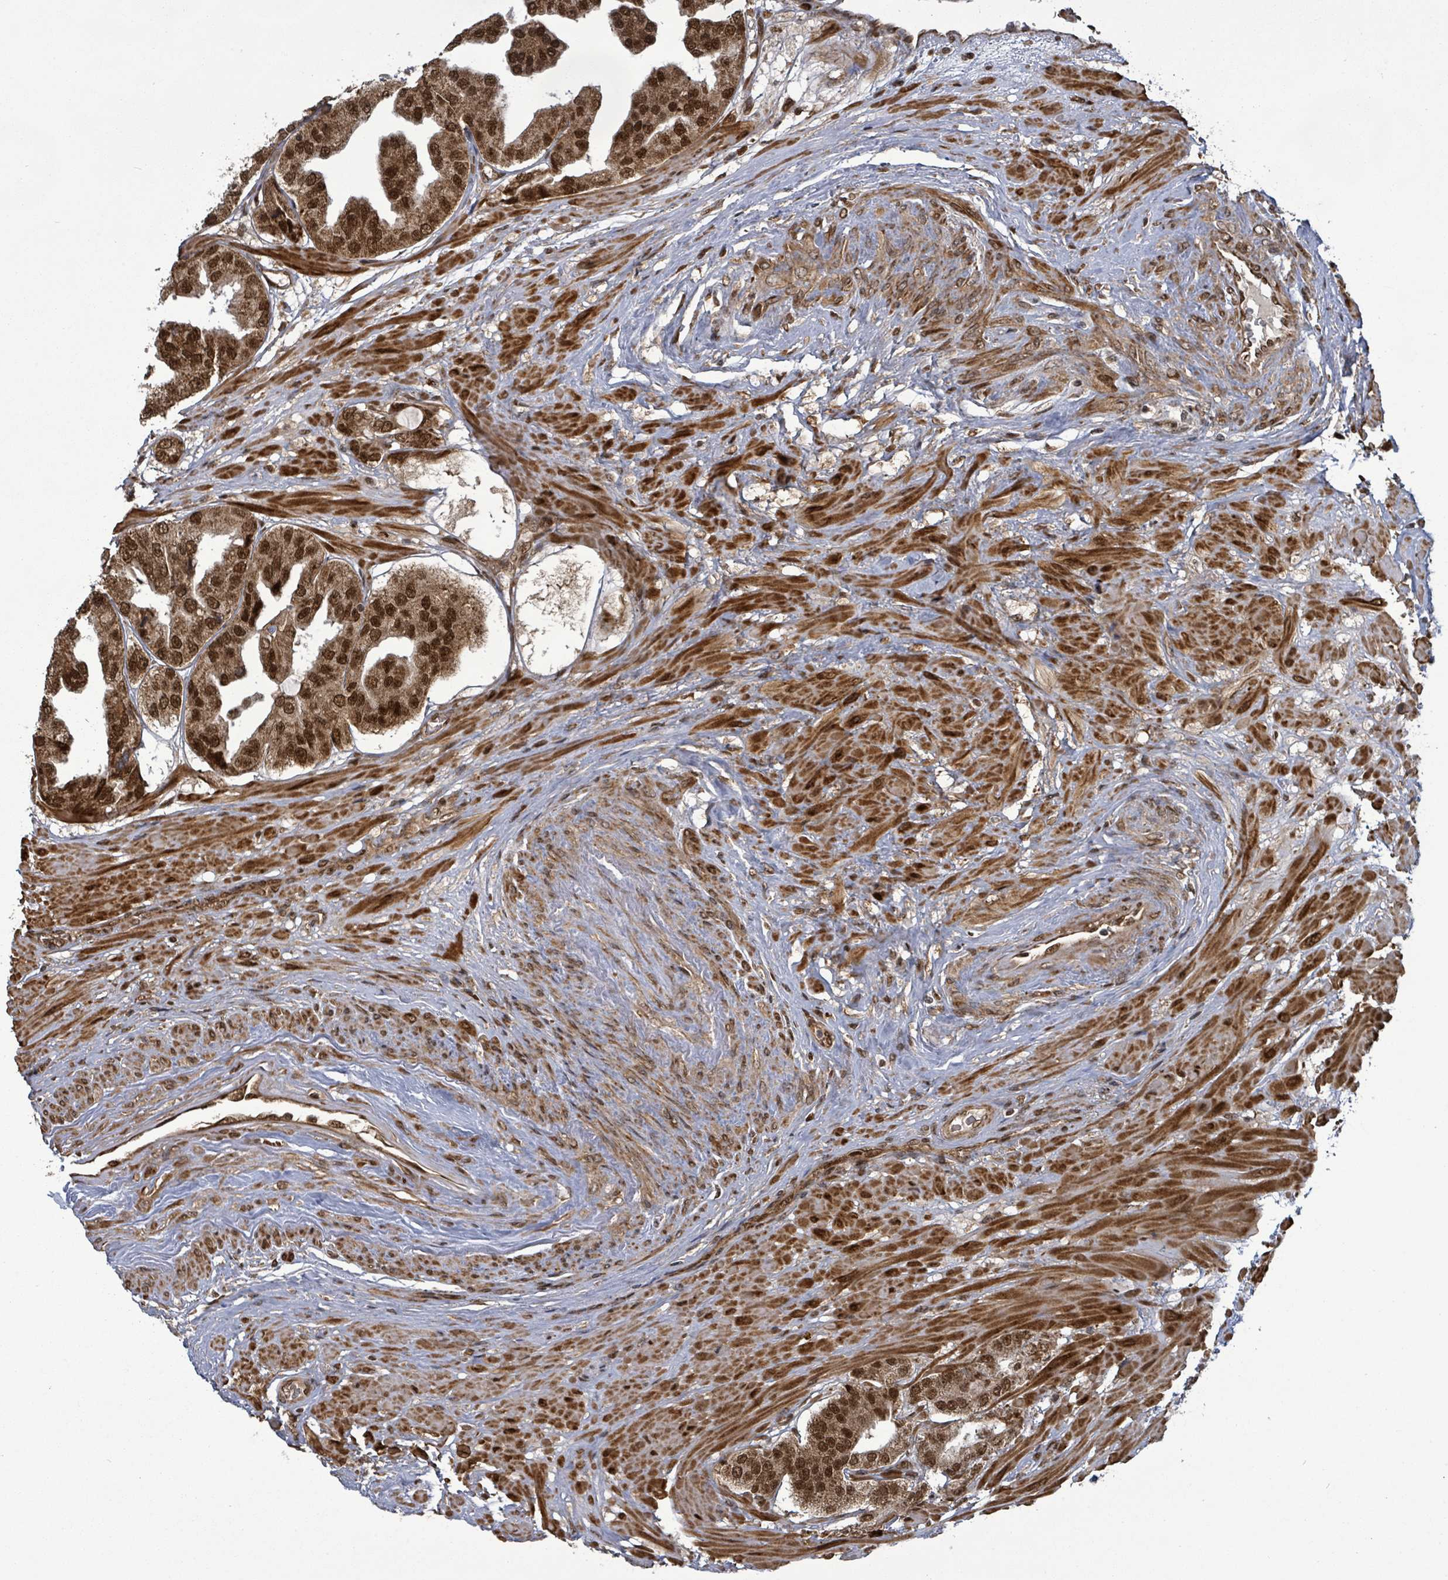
{"staining": {"intensity": "moderate", "quantity": ">75%", "location": "cytoplasmic/membranous,nuclear"}, "tissue": "prostate cancer", "cell_type": "Tumor cells", "image_type": "cancer", "snomed": [{"axis": "morphology", "description": "Adenocarcinoma, High grade"}, {"axis": "topography", "description": "Prostate"}], "caption": "Moderate cytoplasmic/membranous and nuclear expression is appreciated in about >75% of tumor cells in prostate cancer (high-grade adenocarcinoma). The staining was performed using DAB (3,3'-diaminobenzidine) to visualize the protein expression in brown, while the nuclei were stained in blue with hematoxylin (Magnification: 20x).", "gene": "PATZ1", "patient": {"sex": "male", "age": 63}}